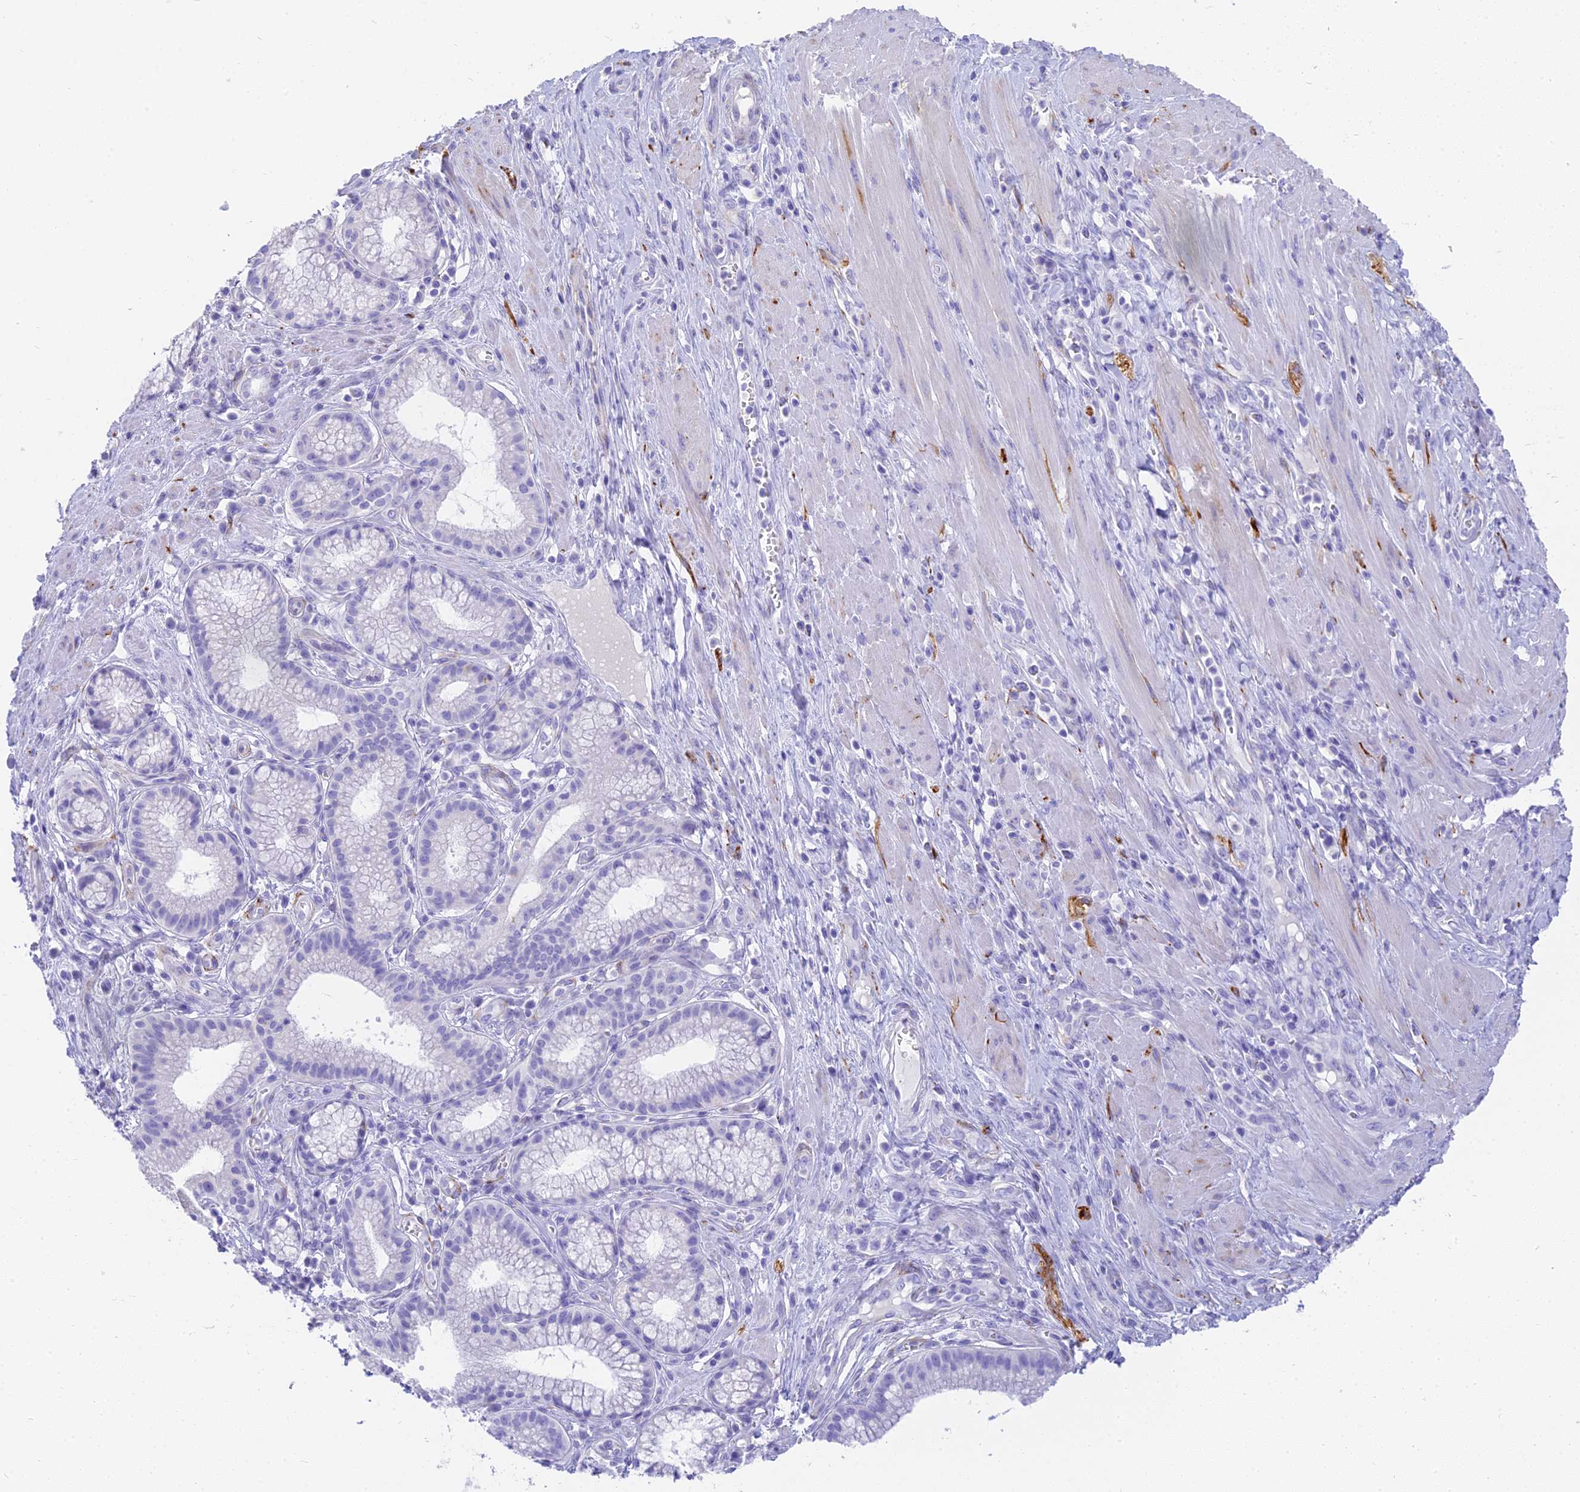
{"staining": {"intensity": "negative", "quantity": "none", "location": "none"}, "tissue": "pancreatic cancer", "cell_type": "Tumor cells", "image_type": "cancer", "snomed": [{"axis": "morphology", "description": "Adenocarcinoma, NOS"}, {"axis": "topography", "description": "Pancreas"}], "caption": "There is no significant expression in tumor cells of pancreatic cancer. (Immunohistochemistry, brightfield microscopy, high magnification).", "gene": "SLC36A2", "patient": {"sex": "male", "age": 72}}